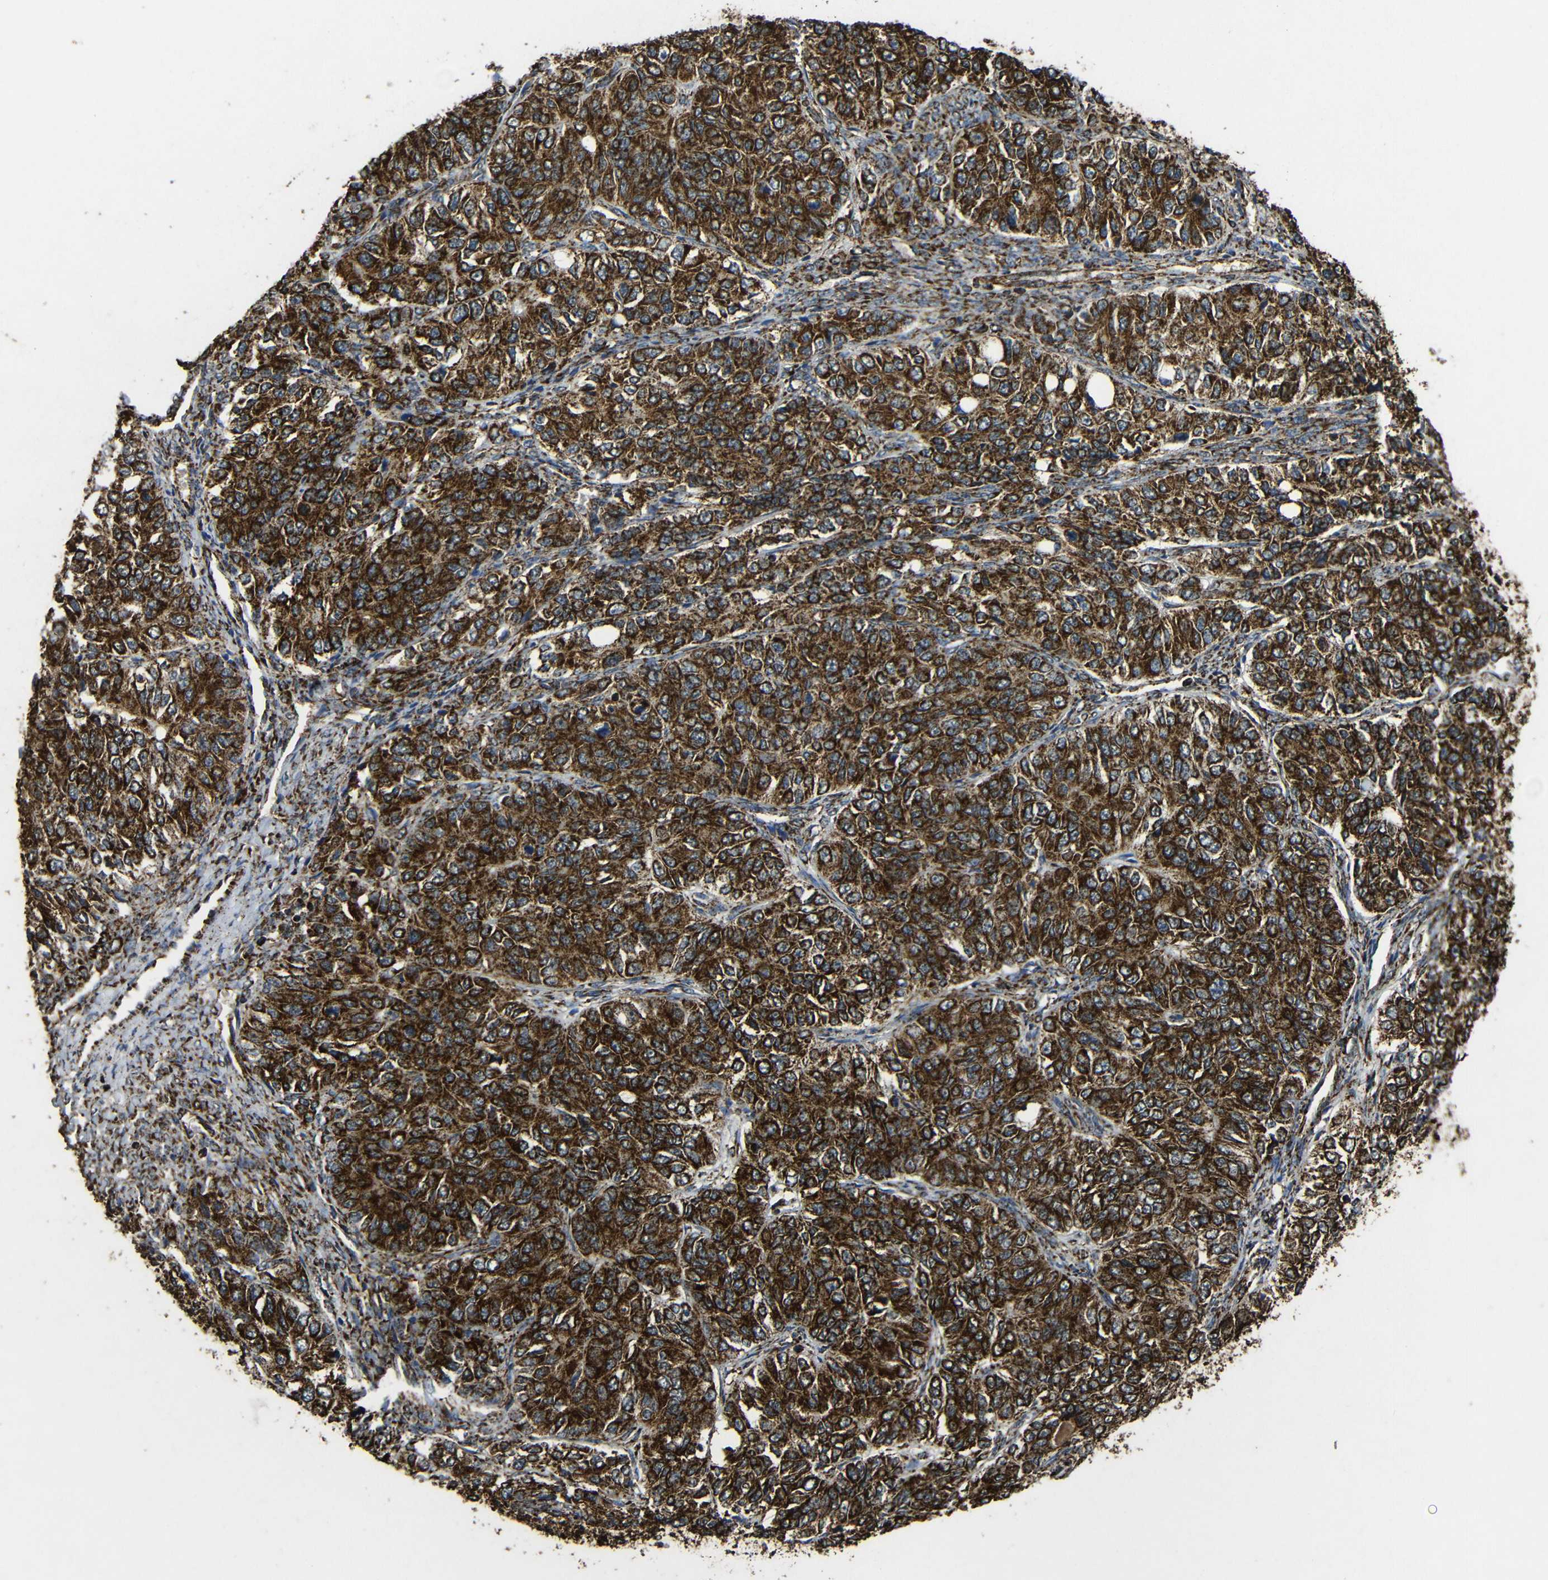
{"staining": {"intensity": "strong", "quantity": ">75%", "location": "cytoplasmic/membranous"}, "tissue": "ovarian cancer", "cell_type": "Tumor cells", "image_type": "cancer", "snomed": [{"axis": "morphology", "description": "Carcinoma, endometroid"}, {"axis": "topography", "description": "Ovary"}], "caption": "There is high levels of strong cytoplasmic/membranous staining in tumor cells of ovarian cancer, as demonstrated by immunohistochemical staining (brown color).", "gene": "ATP5F1A", "patient": {"sex": "female", "age": 51}}